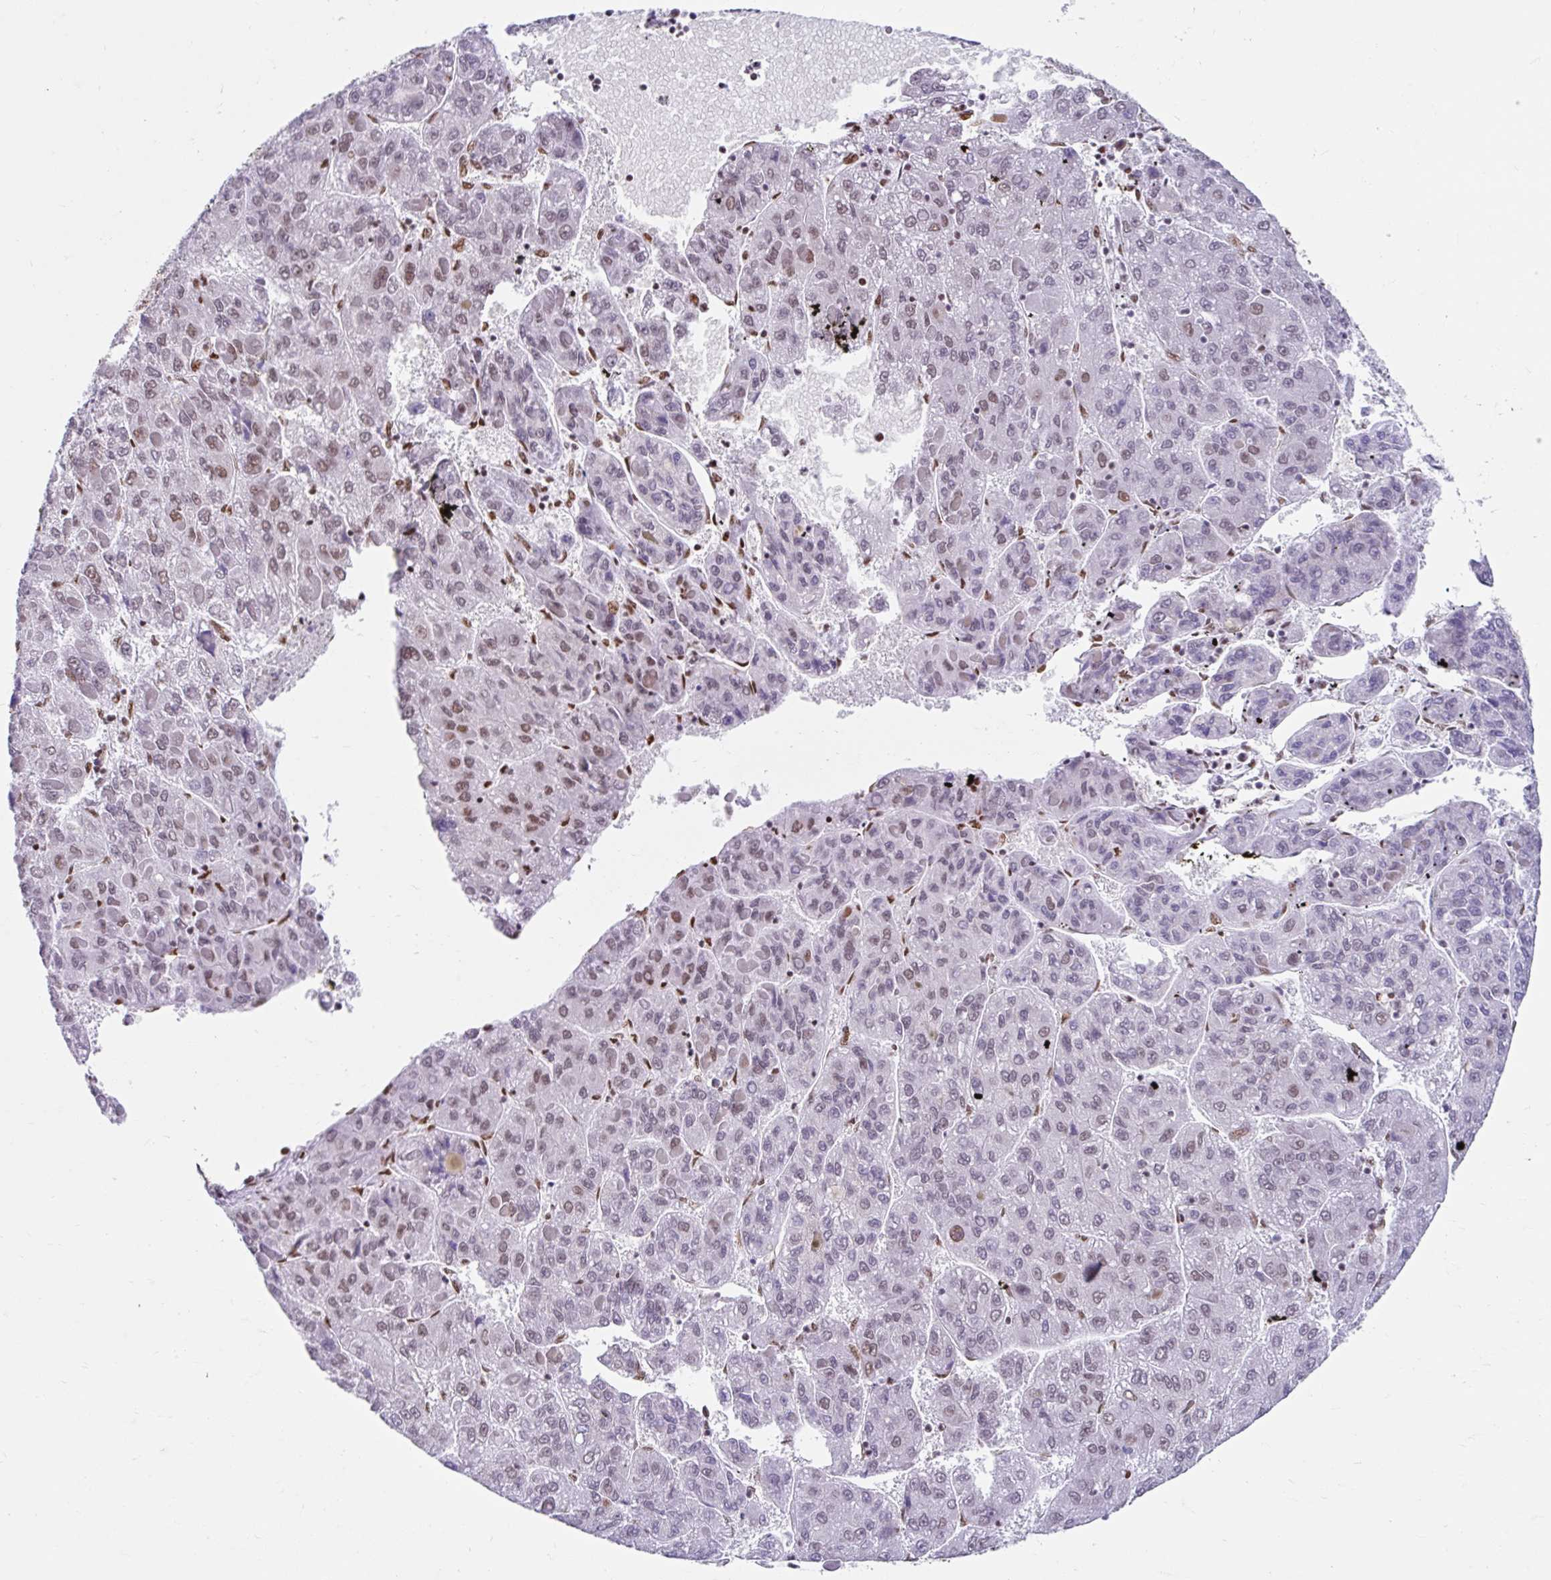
{"staining": {"intensity": "moderate", "quantity": "25%-75%", "location": "nuclear"}, "tissue": "liver cancer", "cell_type": "Tumor cells", "image_type": "cancer", "snomed": [{"axis": "morphology", "description": "Carcinoma, Hepatocellular, NOS"}, {"axis": "topography", "description": "Liver"}], "caption": "A photomicrograph of human liver cancer (hepatocellular carcinoma) stained for a protein shows moderate nuclear brown staining in tumor cells.", "gene": "KHDRBS1", "patient": {"sex": "female", "age": 82}}